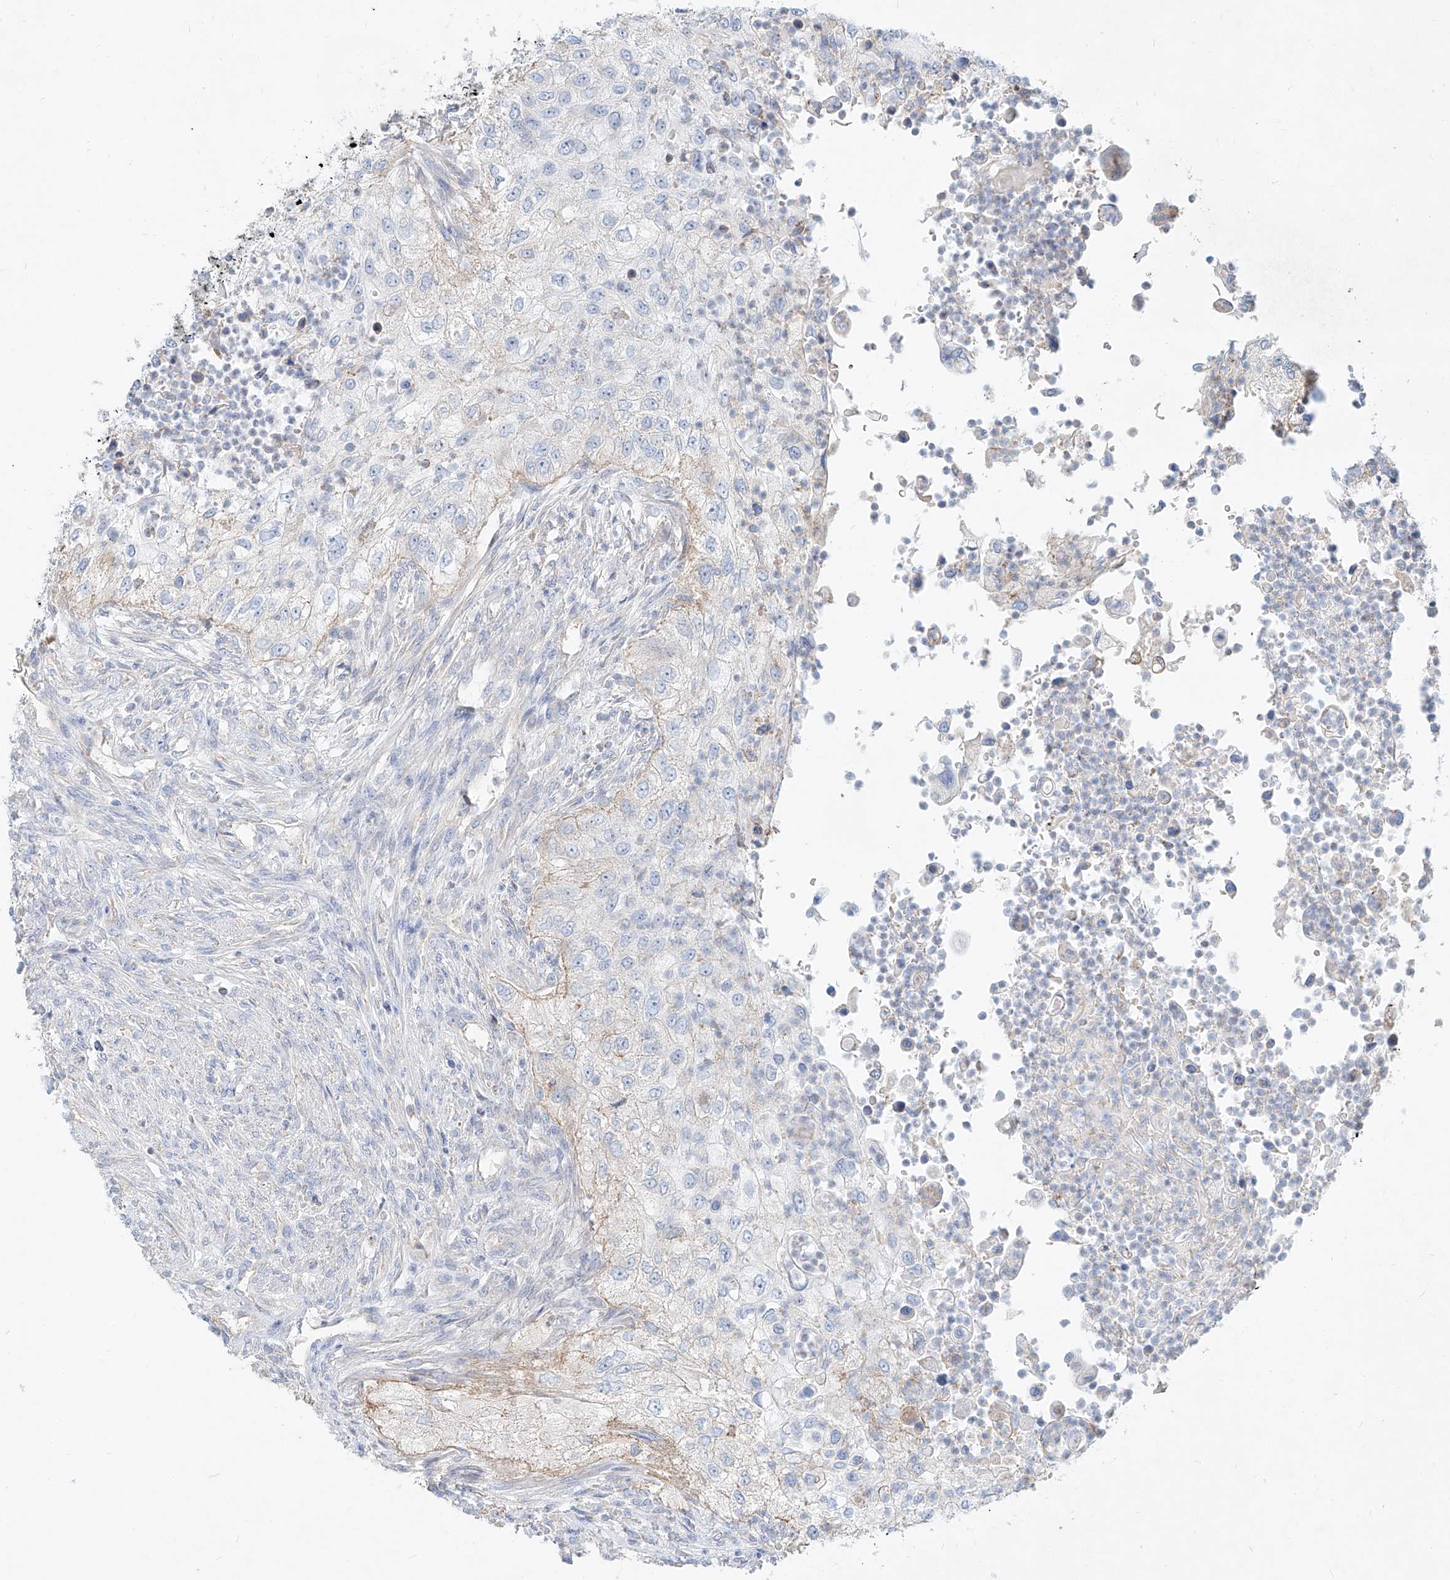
{"staining": {"intensity": "negative", "quantity": "none", "location": "none"}, "tissue": "urothelial cancer", "cell_type": "Tumor cells", "image_type": "cancer", "snomed": [{"axis": "morphology", "description": "Urothelial carcinoma, High grade"}, {"axis": "topography", "description": "Urinary bladder"}], "caption": "Immunohistochemical staining of human urothelial cancer reveals no significant positivity in tumor cells. (Stains: DAB IHC with hematoxylin counter stain, Microscopy: brightfield microscopy at high magnification).", "gene": "AJM1", "patient": {"sex": "female", "age": 60}}